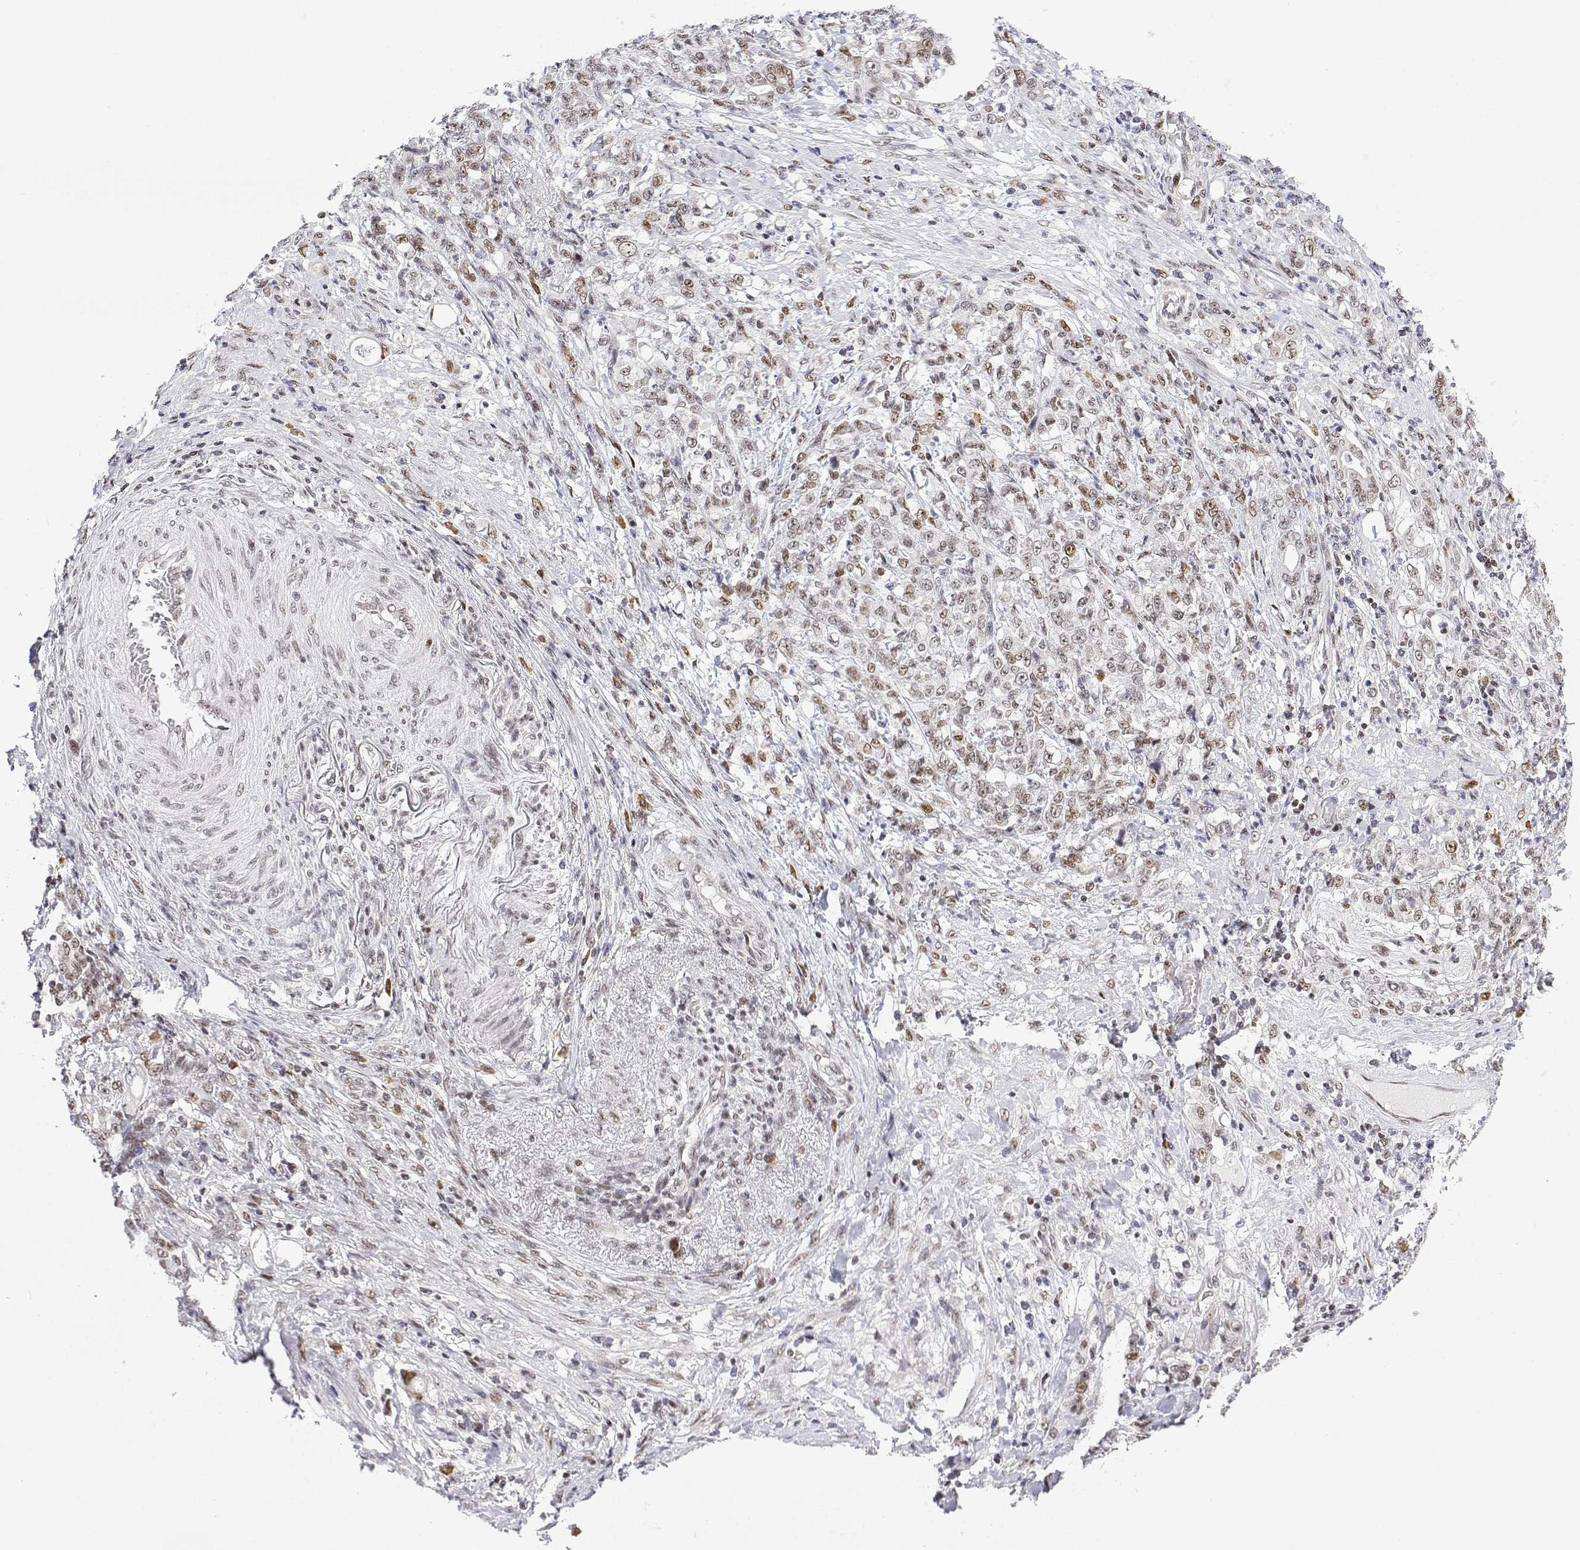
{"staining": {"intensity": "weak", "quantity": ">75%", "location": "nuclear"}, "tissue": "stomach cancer", "cell_type": "Tumor cells", "image_type": "cancer", "snomed": [{"axis": "morphology", "description": "Adenocarcinoma, NOS"}, {"axis": "topography", "description": "Stomach"}], "caption": "Stomach cancer (adenocarcinoma) stained with IHC reveals weak nuclear expression in approximately >75% of tumor cells. (DAB (3,3'-diaminobenzidine) IHC with brightfield microscopy, high magnification).", "gene": "XPC", "patient": {"sex": "female", "age": 79}}